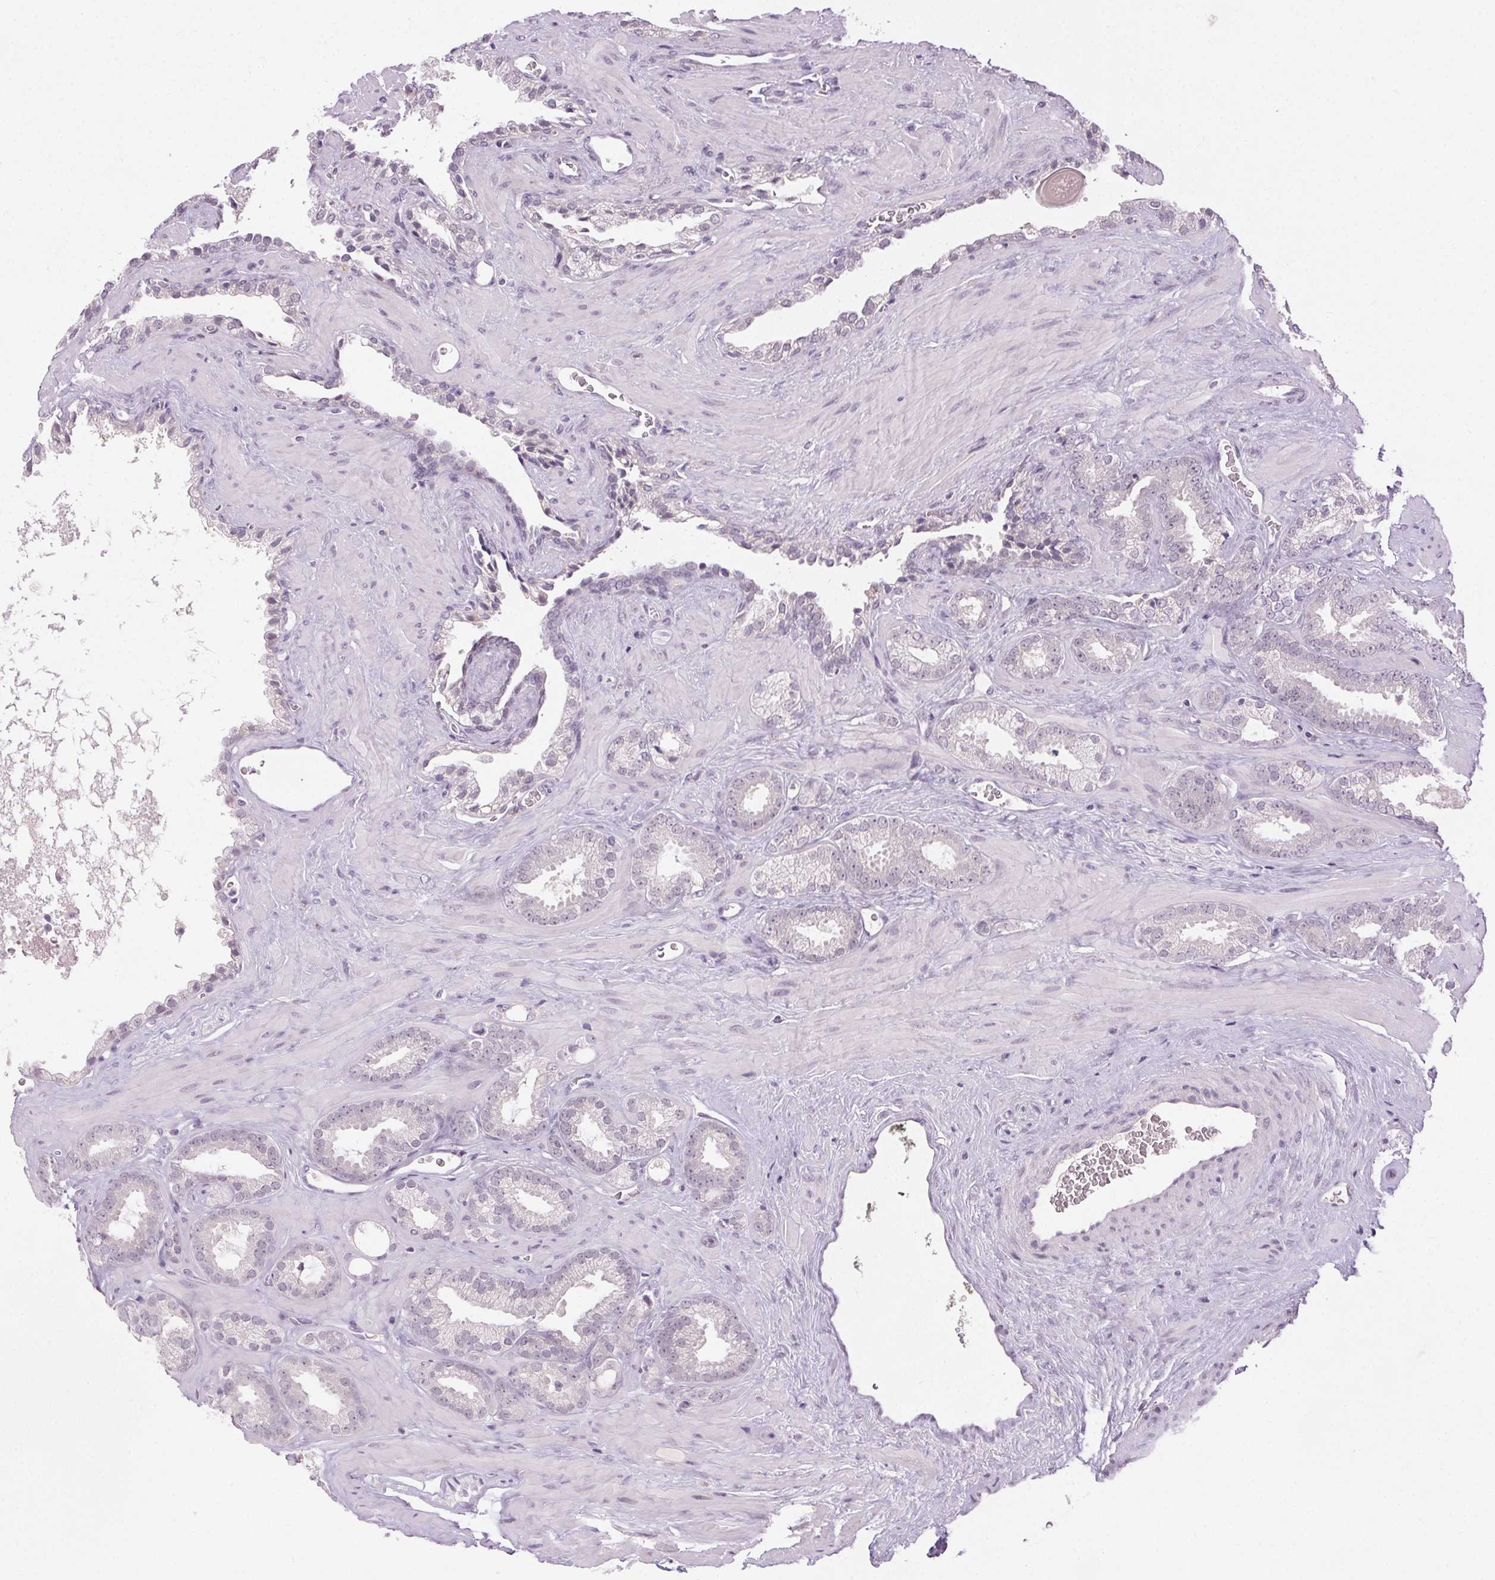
{"staining": {"intensity": "negative", "quantity": "none", "location": "none"}, "tissue": "prostate cancer", "cell_type": "Tumor cells", "image_type": "cancer", "snomed": [{"axis": "morphology", "description": "Adenocarcinoma, Low grade"}, {"axis": "topography", "description": "Prostate"}], "caption": "Immunohistochemistry of human prostate adenocarcinoma (low-grade) displays no positivity in tumor cells. The staining is performed using DAB (3,3'-diaminobenzidine) brown chromogen with nuclei counter-stained in using hematoxylin.", "gene": "FAM168A", "patient": {"sex": "male", "age": 62}}